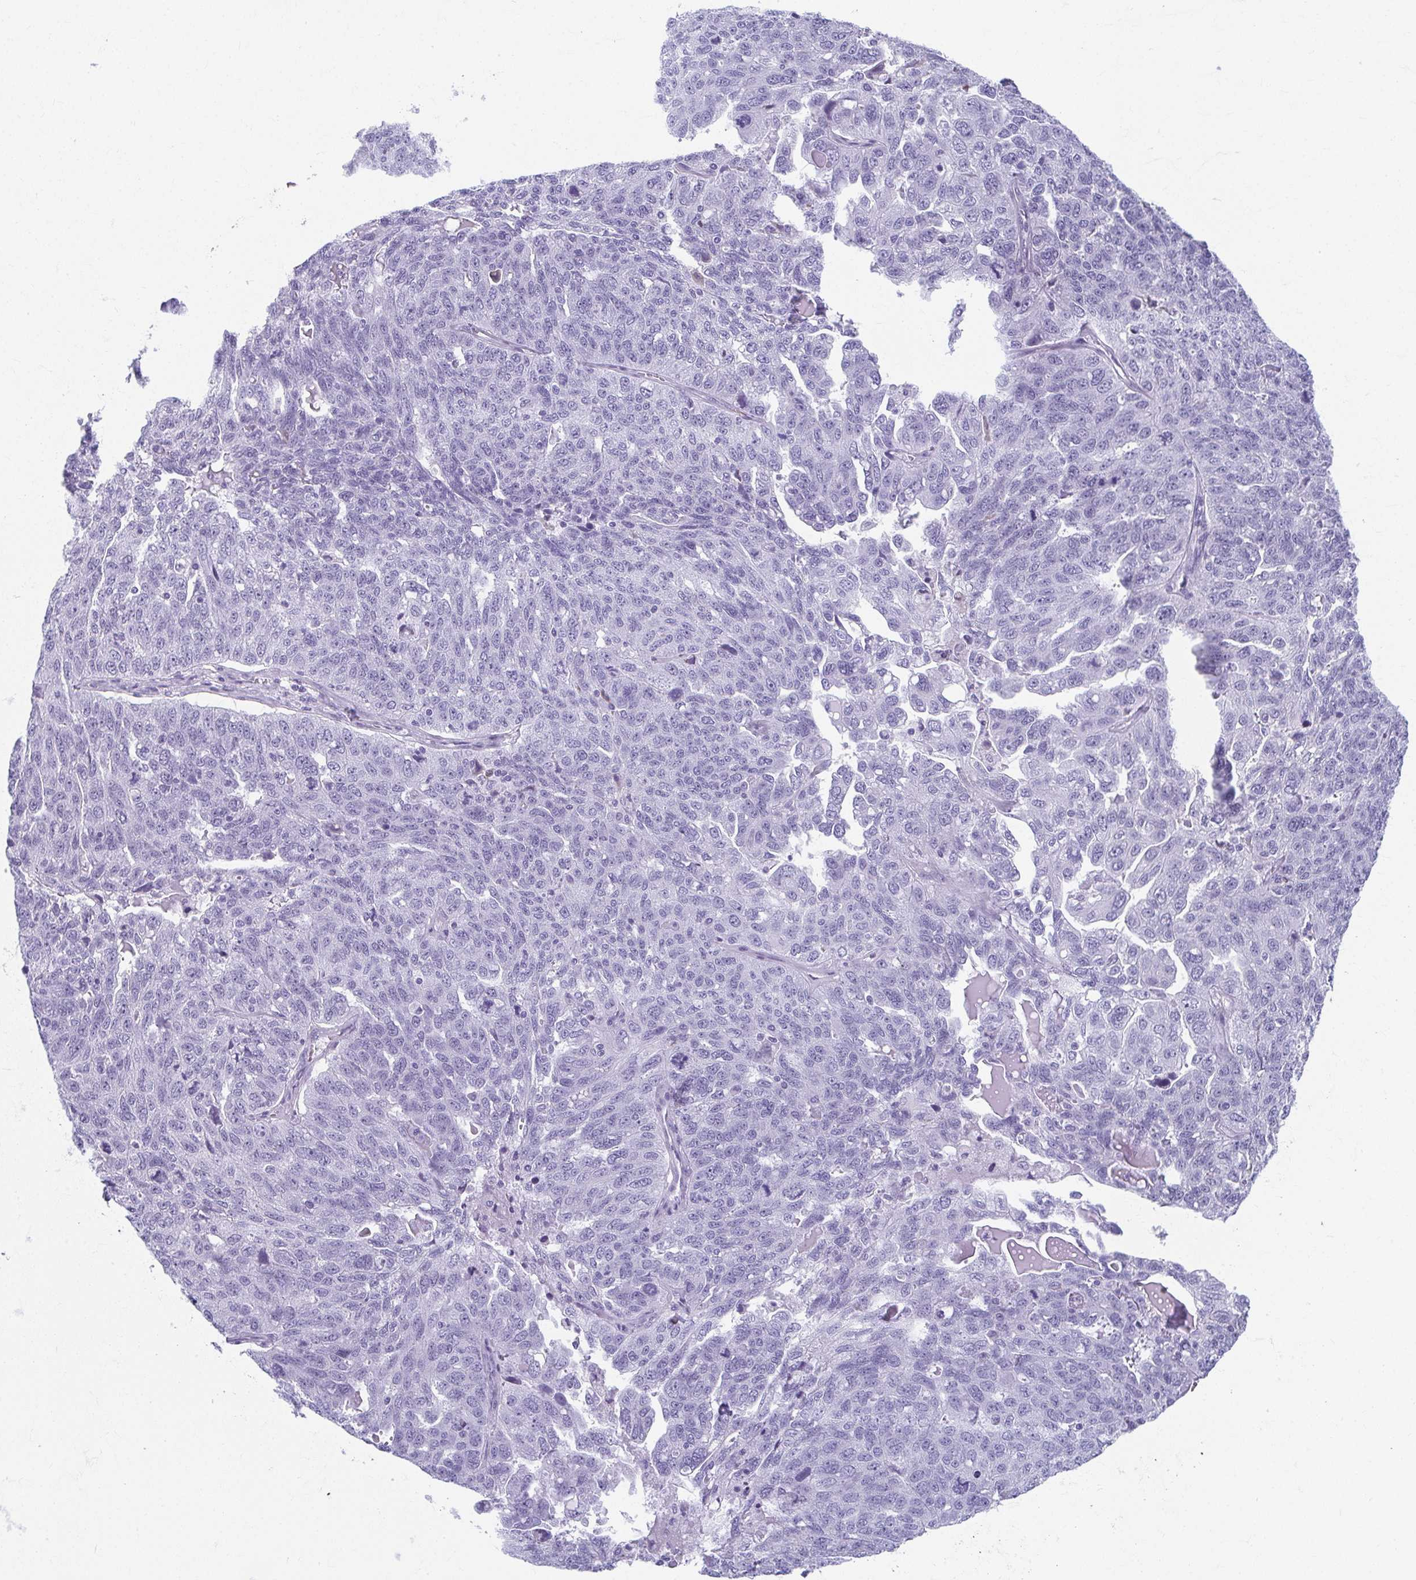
{"staining": {"intensity": "negative", "quantity": "none", "location": "none"}, "tissue": "ovarian cancer", "cell_type": "Tumor cells", "image_type": "cancer", "snomed": [{"axis": "morphology", "description": "Cystadenocarcinoma, serous, NOS"}, {"axis": "topography", "description": "Ovary"}], "caption": "Tumor cells show no significant protein staining in ovarian cancer (serous cystadenocarcinoma).", "gene": "MOBP", "patient": {"sex": "female", "age": 71}}